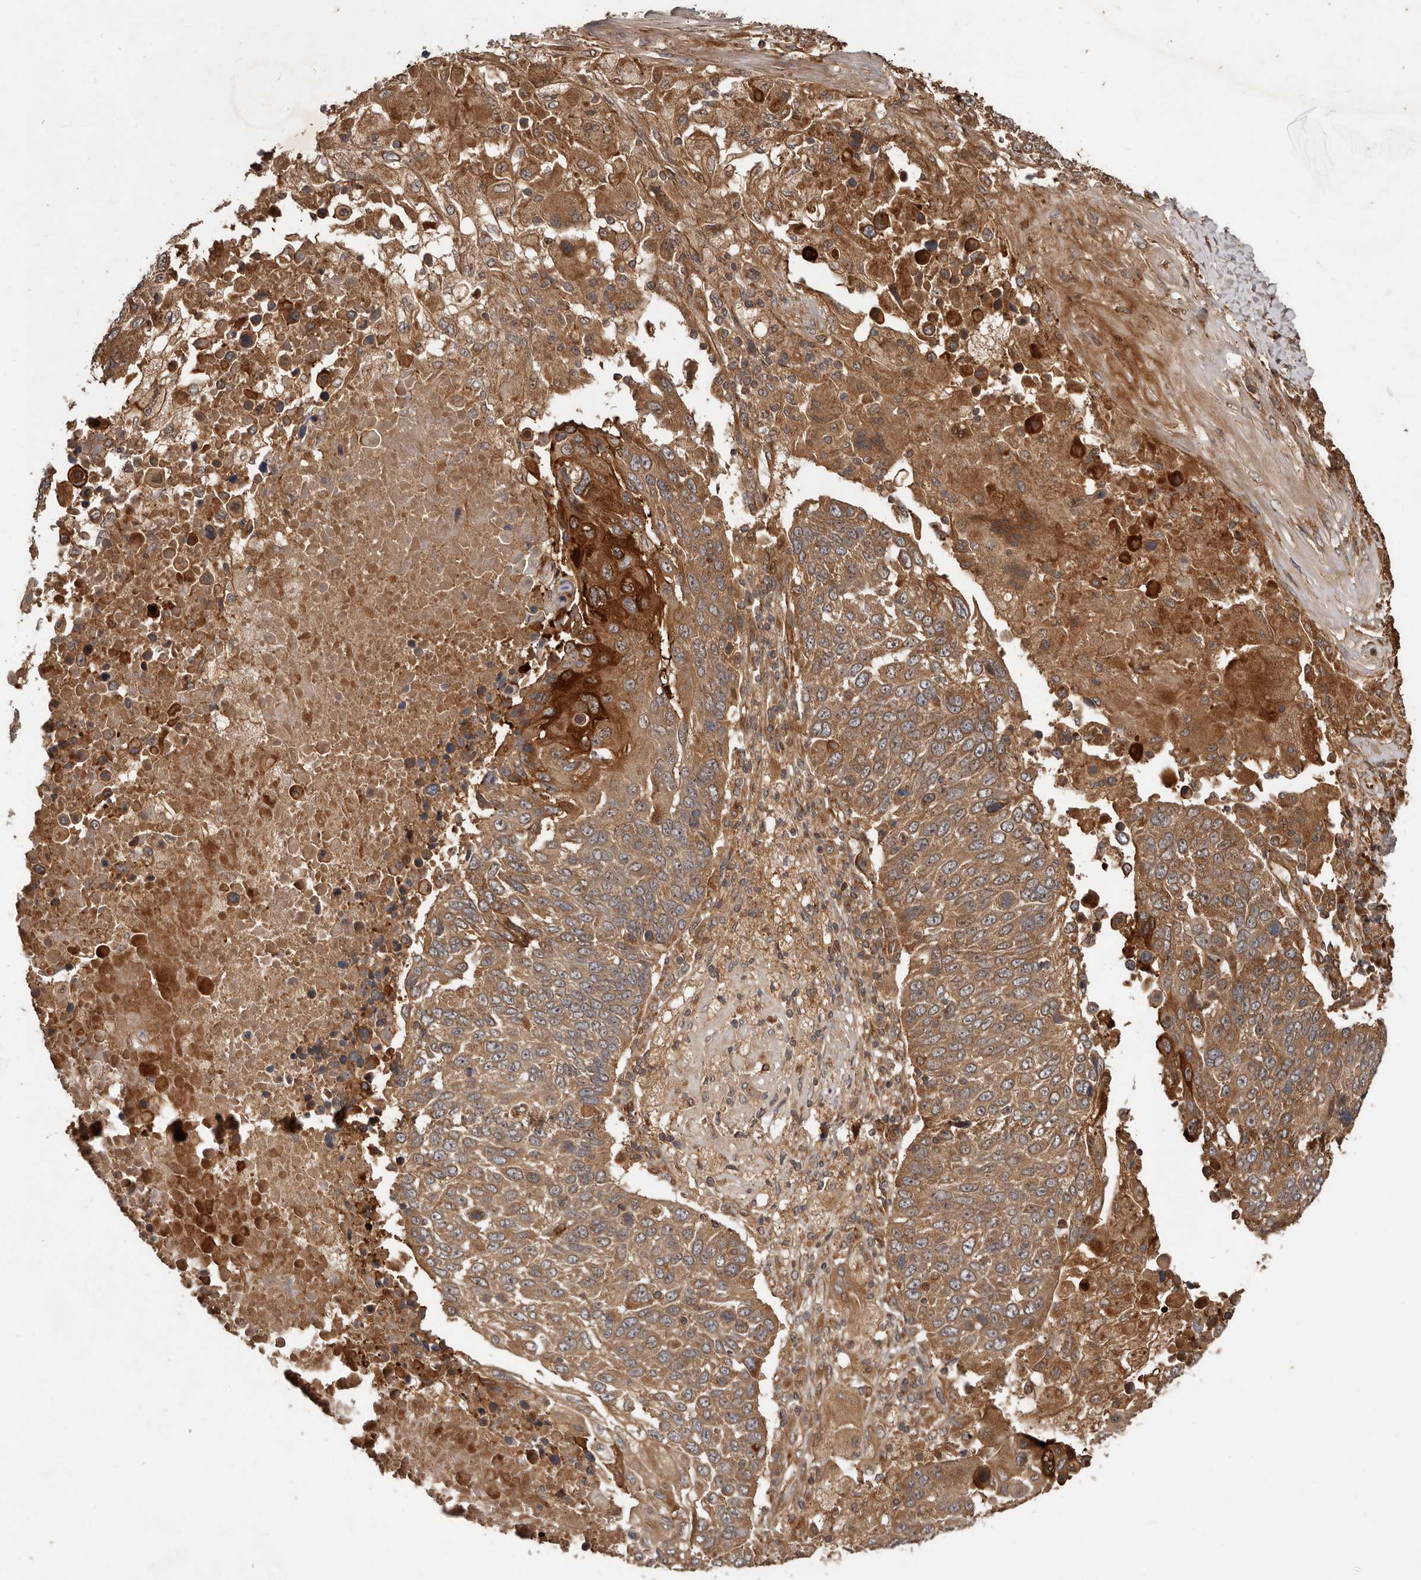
{"staining": {"intensity": "weak", "quantity": ">75%", "location": "cytoplasmic/membranous"}, "tissue": "lung cancer", "cell_type": "Tumor cells", "image_type": "cancer", "snomed": [{"axis": "morphology", "description": "Squamous cell carcinoma, NOS"}, {"axis": "topography", "description": "Lung"}], "caption": "Protein analysis of squamous cell carcinoma (lung) tissue reveals weak cytoplasmic/membranous expression in about >75% of tumor cells. The protein of interest is shown in brown color, while the nuclei are stained blue.", "gene": "STK36", "patient": {"sex": "male", "age": 66}}